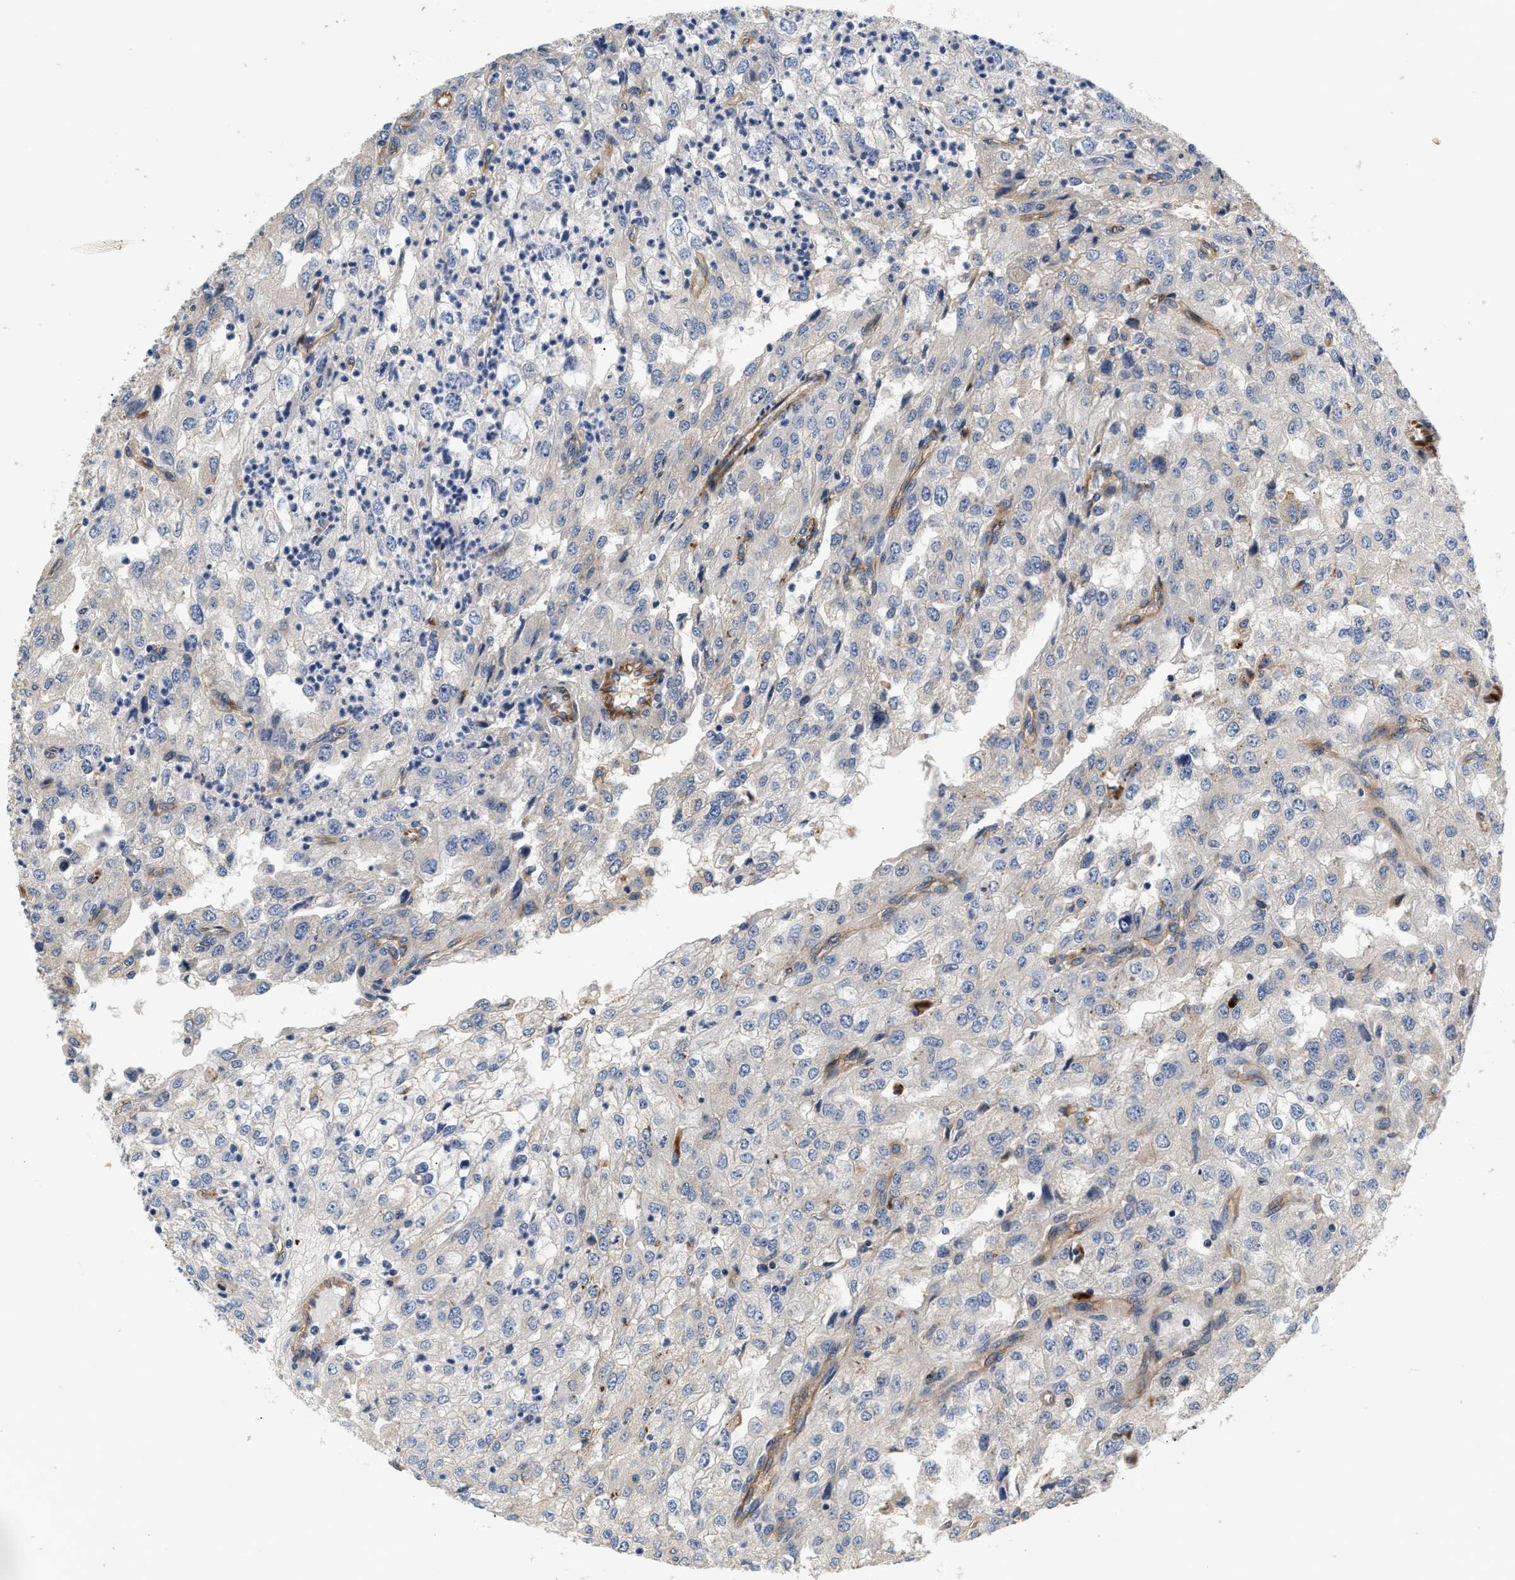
{"staining": {"intensity": "negative", "quantity": "none", "location": "none"}, "tissue": "renal cancer", "cell_type": "Tumor cells", "image_type": "cancer", "snomed": [{"axis": "morphology", "description": "Adenocarcinoma, NOS"}, {"axis": "topography", "description": "Kidney"}], "caption": "A micrograph of human renal cancer is negative for staining in tumor cells.", "gene": "NME6", "patient": {"sex": "female", "age": 54}}